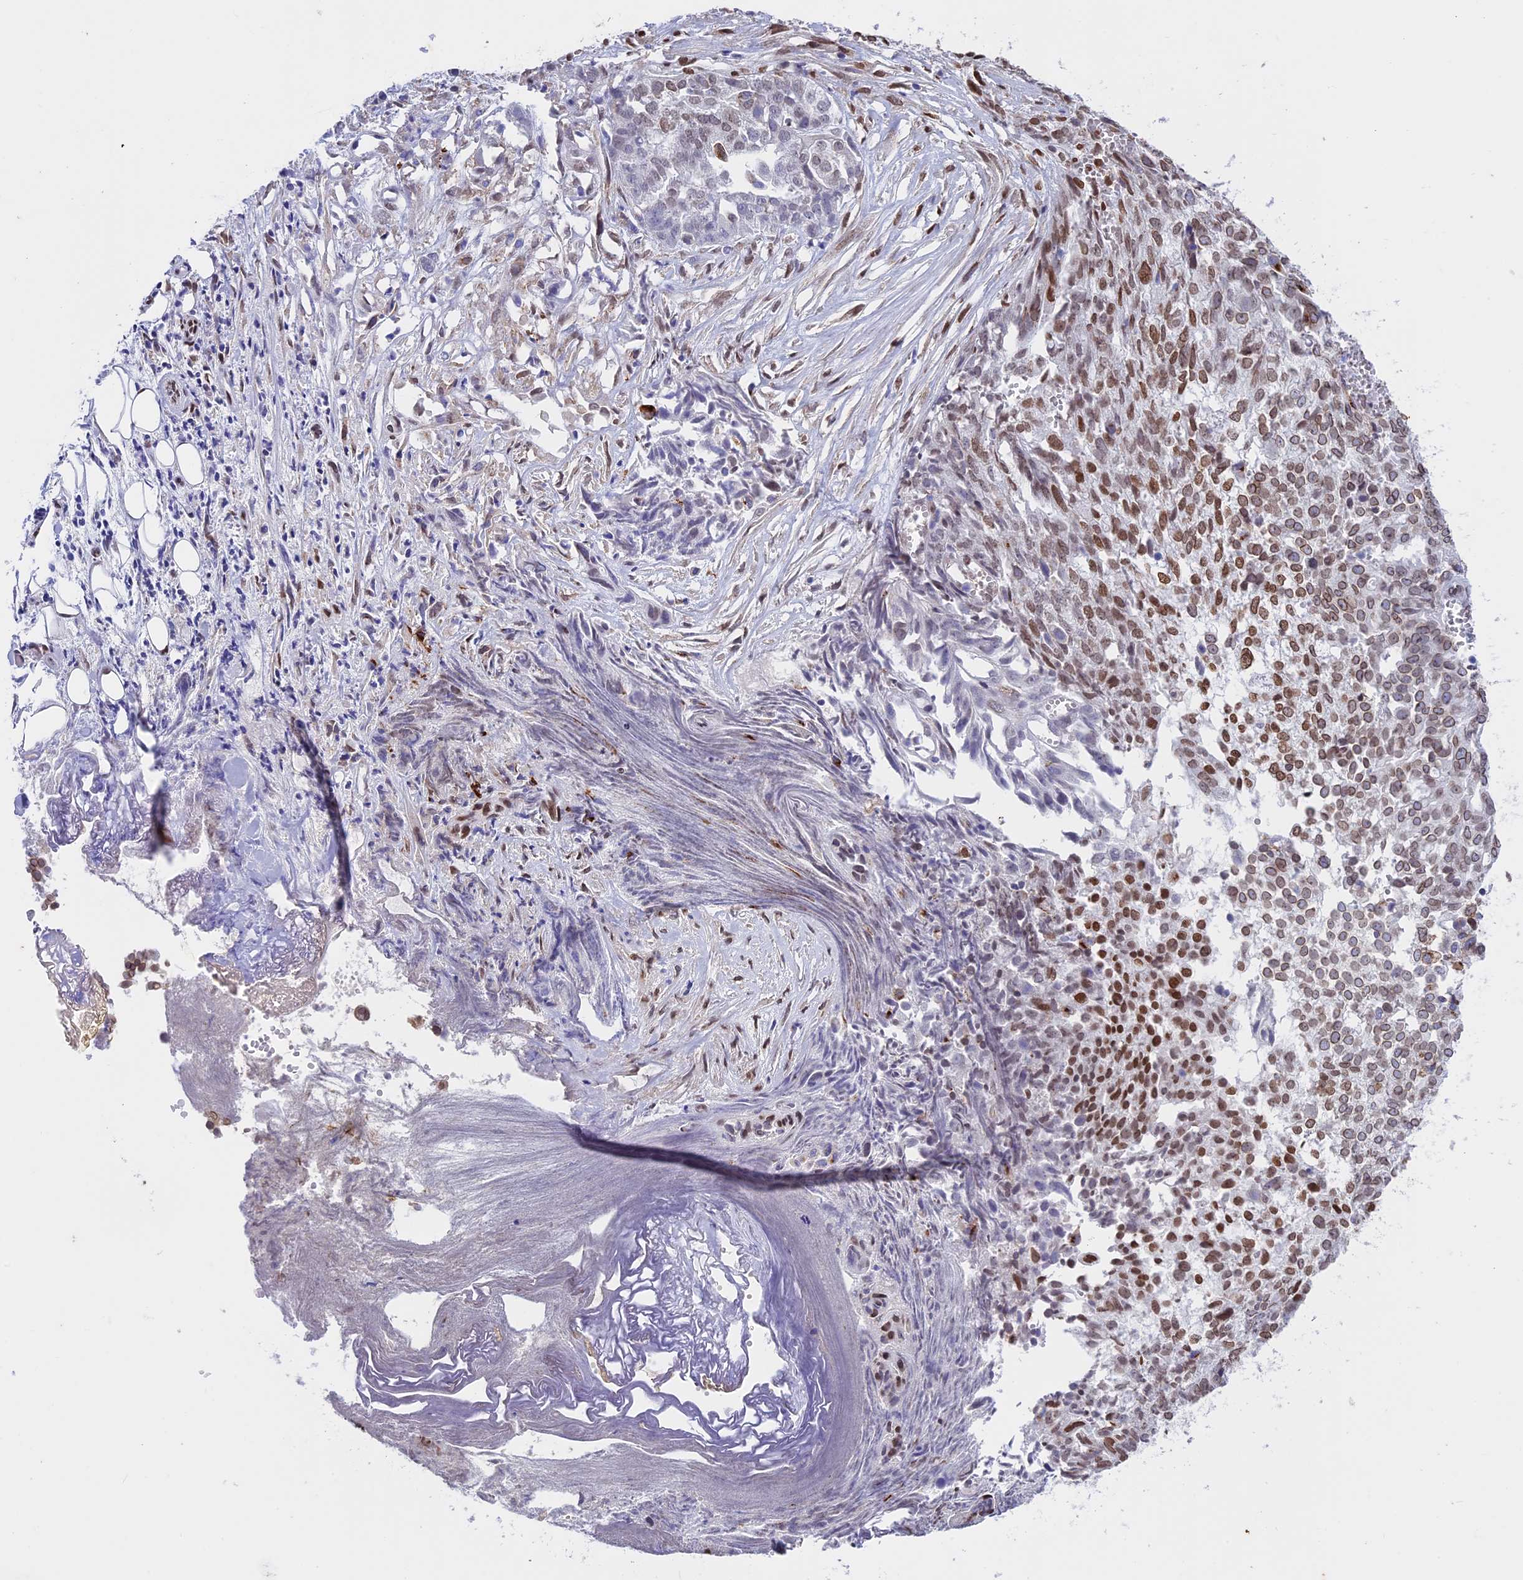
{"staining": {"intensity": "moderate", "quantity": "25%-75%", "location": "cytoplasmic/membranous,nuclear"}, "tissue": "ovarian cancer", "cell_type": "Tumor cells", "image_type": "cancer", "snomed": [{"axis": "morphology", "description": "Cystadenocarcinoma, serous, NOS"}, {"axis": "topography", "description": "Soft tissue"}, {"axis": "topography", "description": "Ovary"}], "caption": "Immunohistochemistry (IHC) of ovarian cancer (serous cystadenocarcinoma) shows medium levels of moderate cytoplasmic/membranous and nuclear staining in about 25%-75% of tumor cells.", "gene": "TMPRSS7", "patient": {"sex": "female", "age": 57}}